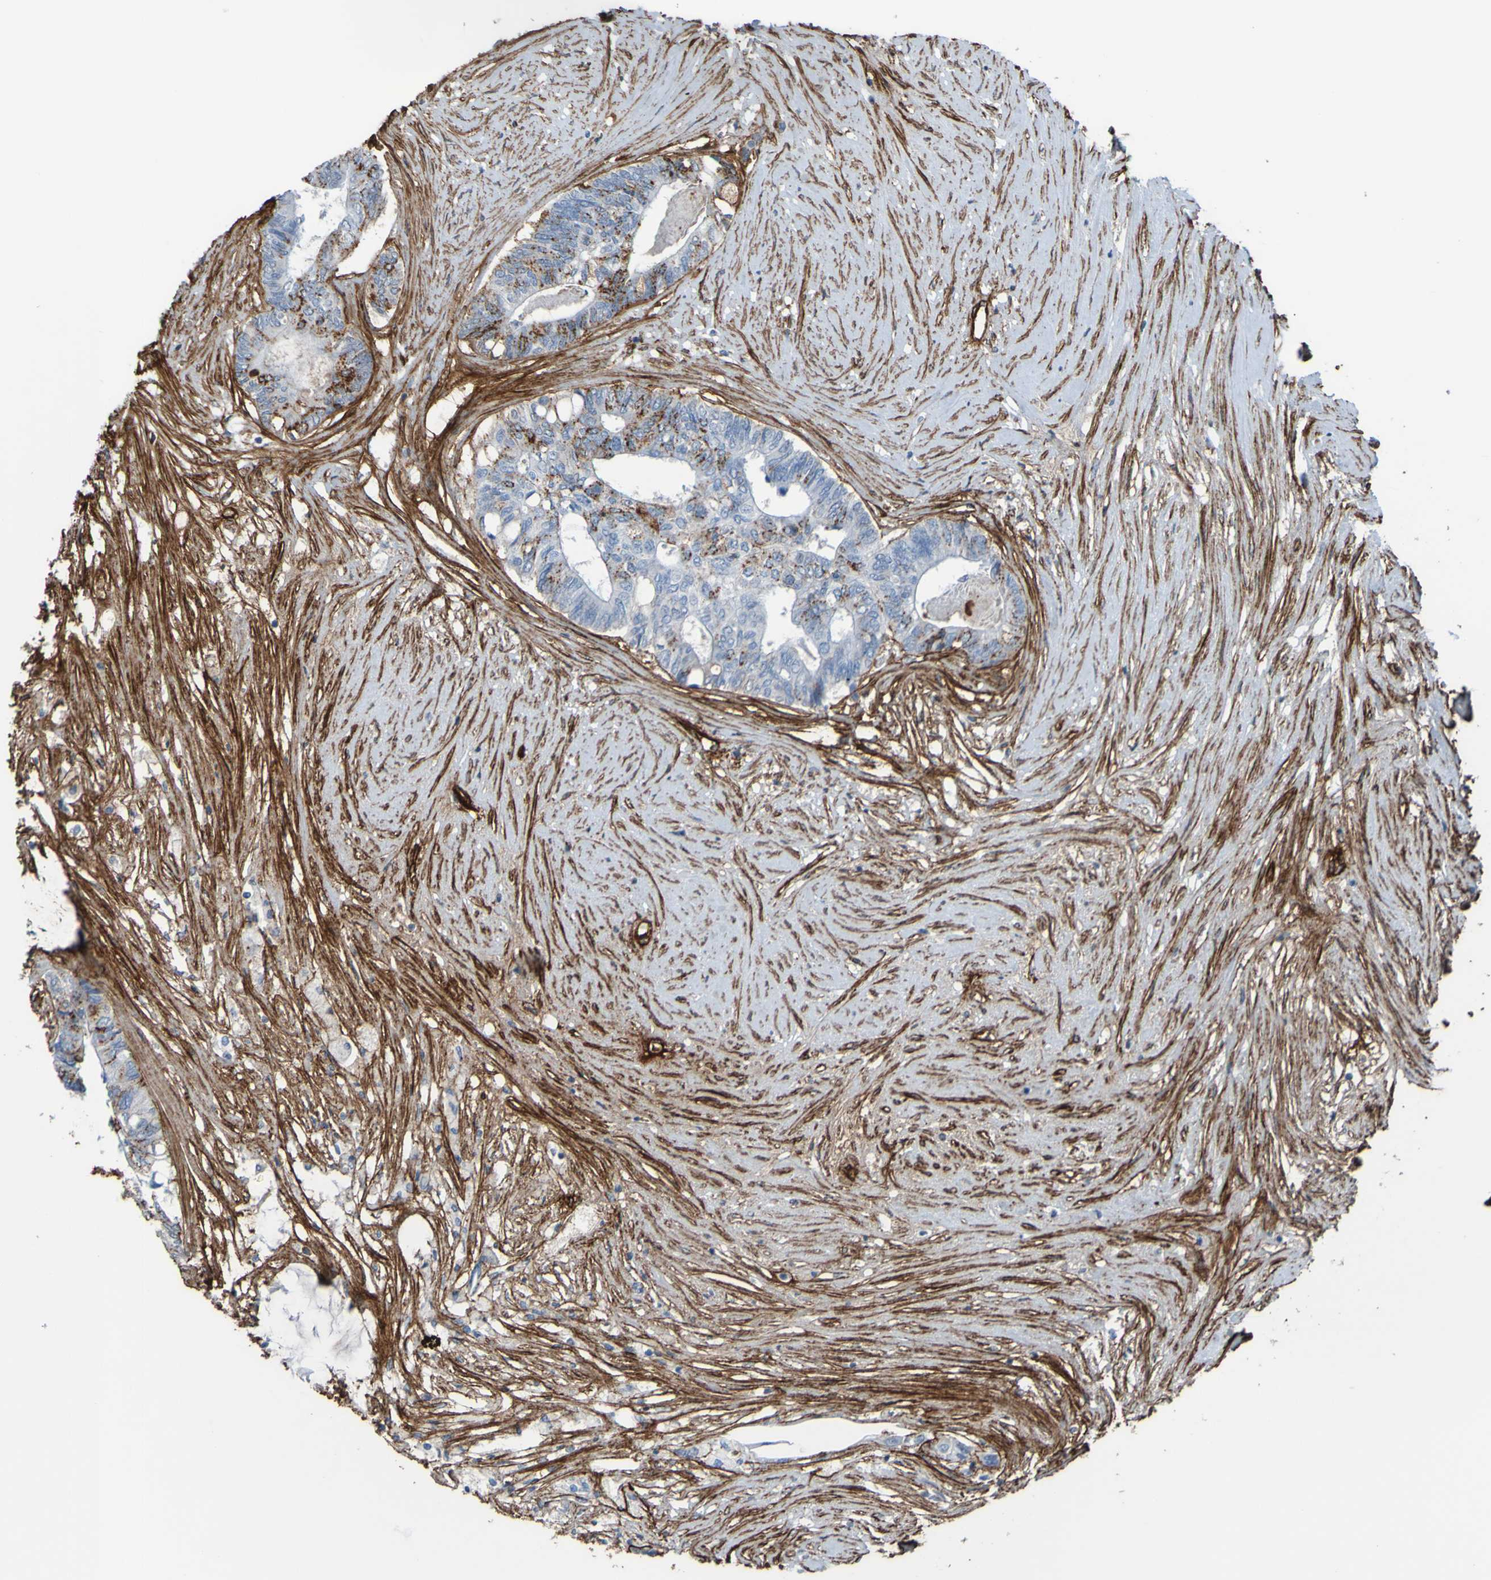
{"staining": {"intensity": "moderate", "quantity": "25%-75%", "location": "cytoplasmic/membranous"}, "tissue": "colorectal cancer", "cell_type": "Tumor cells", "image_type": "cancer", "snomed": [{"axis": "morphology", "description": "Adenocarcinoma, NOS"}, {"axis": "topography", "description": "Rectum"}], "caption": "Adenocarcinoma (colorectal) stained with a brown dye reveals moderate cytoplasmic/membranous positive staining in about 25%-75% of tumor cells.", "gene": "COL4A2", "patient": {"sex": "male", "age": 63}}